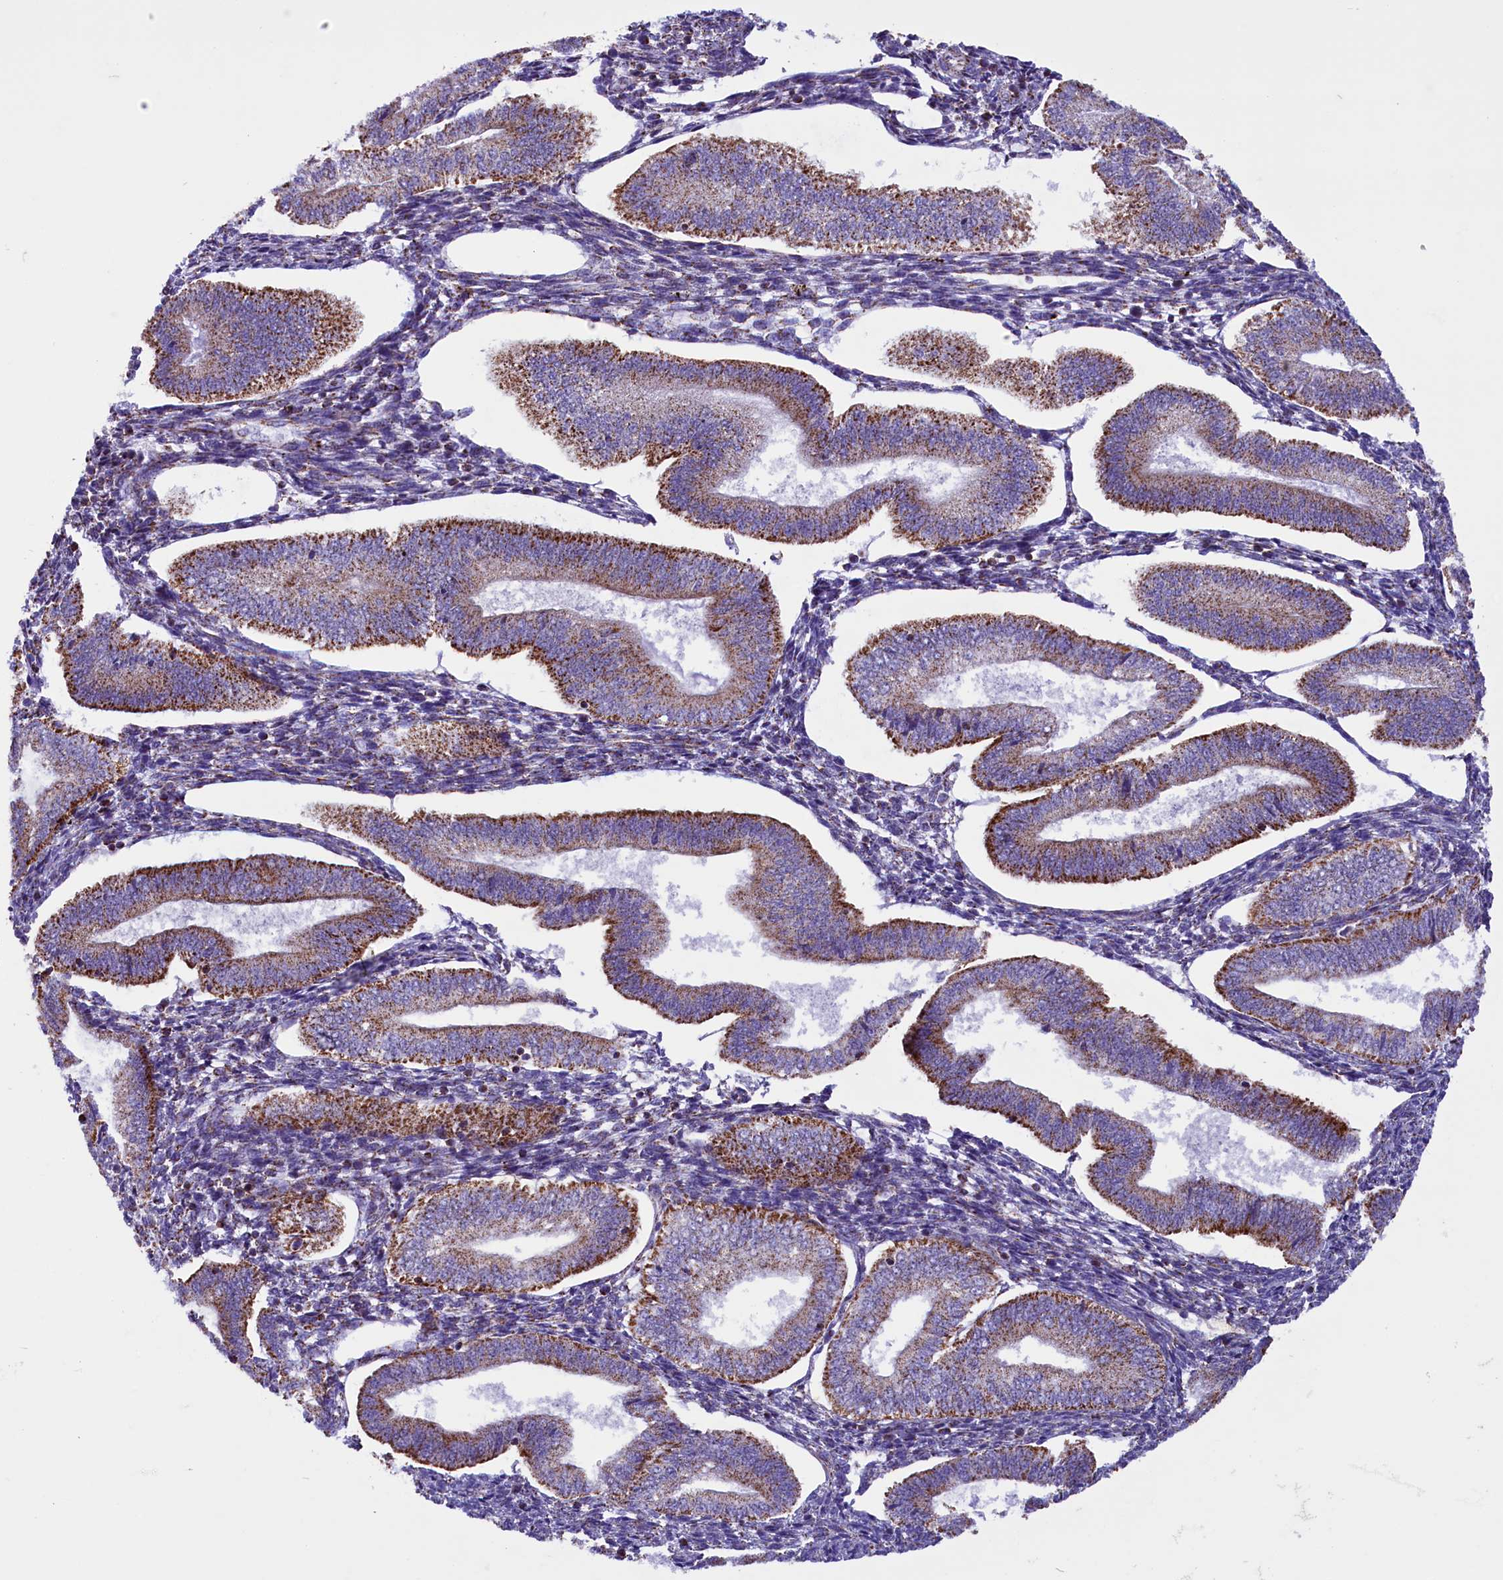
{"staining": {"intensity": "moderate", "quantity": "25%-75%", "location": "cytoplasmic/membranous"}, "tissue": "endometrium", "cell_type": "Cells in endometrial stroma", "image_type": "normal", "snomed": [{"axis": "morphology", "description": "Normal tissue, NOS"}, {"axis": "topography", "description": "Endometrium"}], "caption": "DAB (3,3'-diaminobenzidine) immunohistochemical staining of unremarkable human endometrium shows moderate cytoplasmic/membranous protein positivity in about 25%-75% of cells in endometrial stroma. (DAB (3,3'-diaminobenzidine) = brown stain, brightfield microscopy at high magnification).", "gene": "ICA1L", "patient": {"sex": "female", "age": 34}}